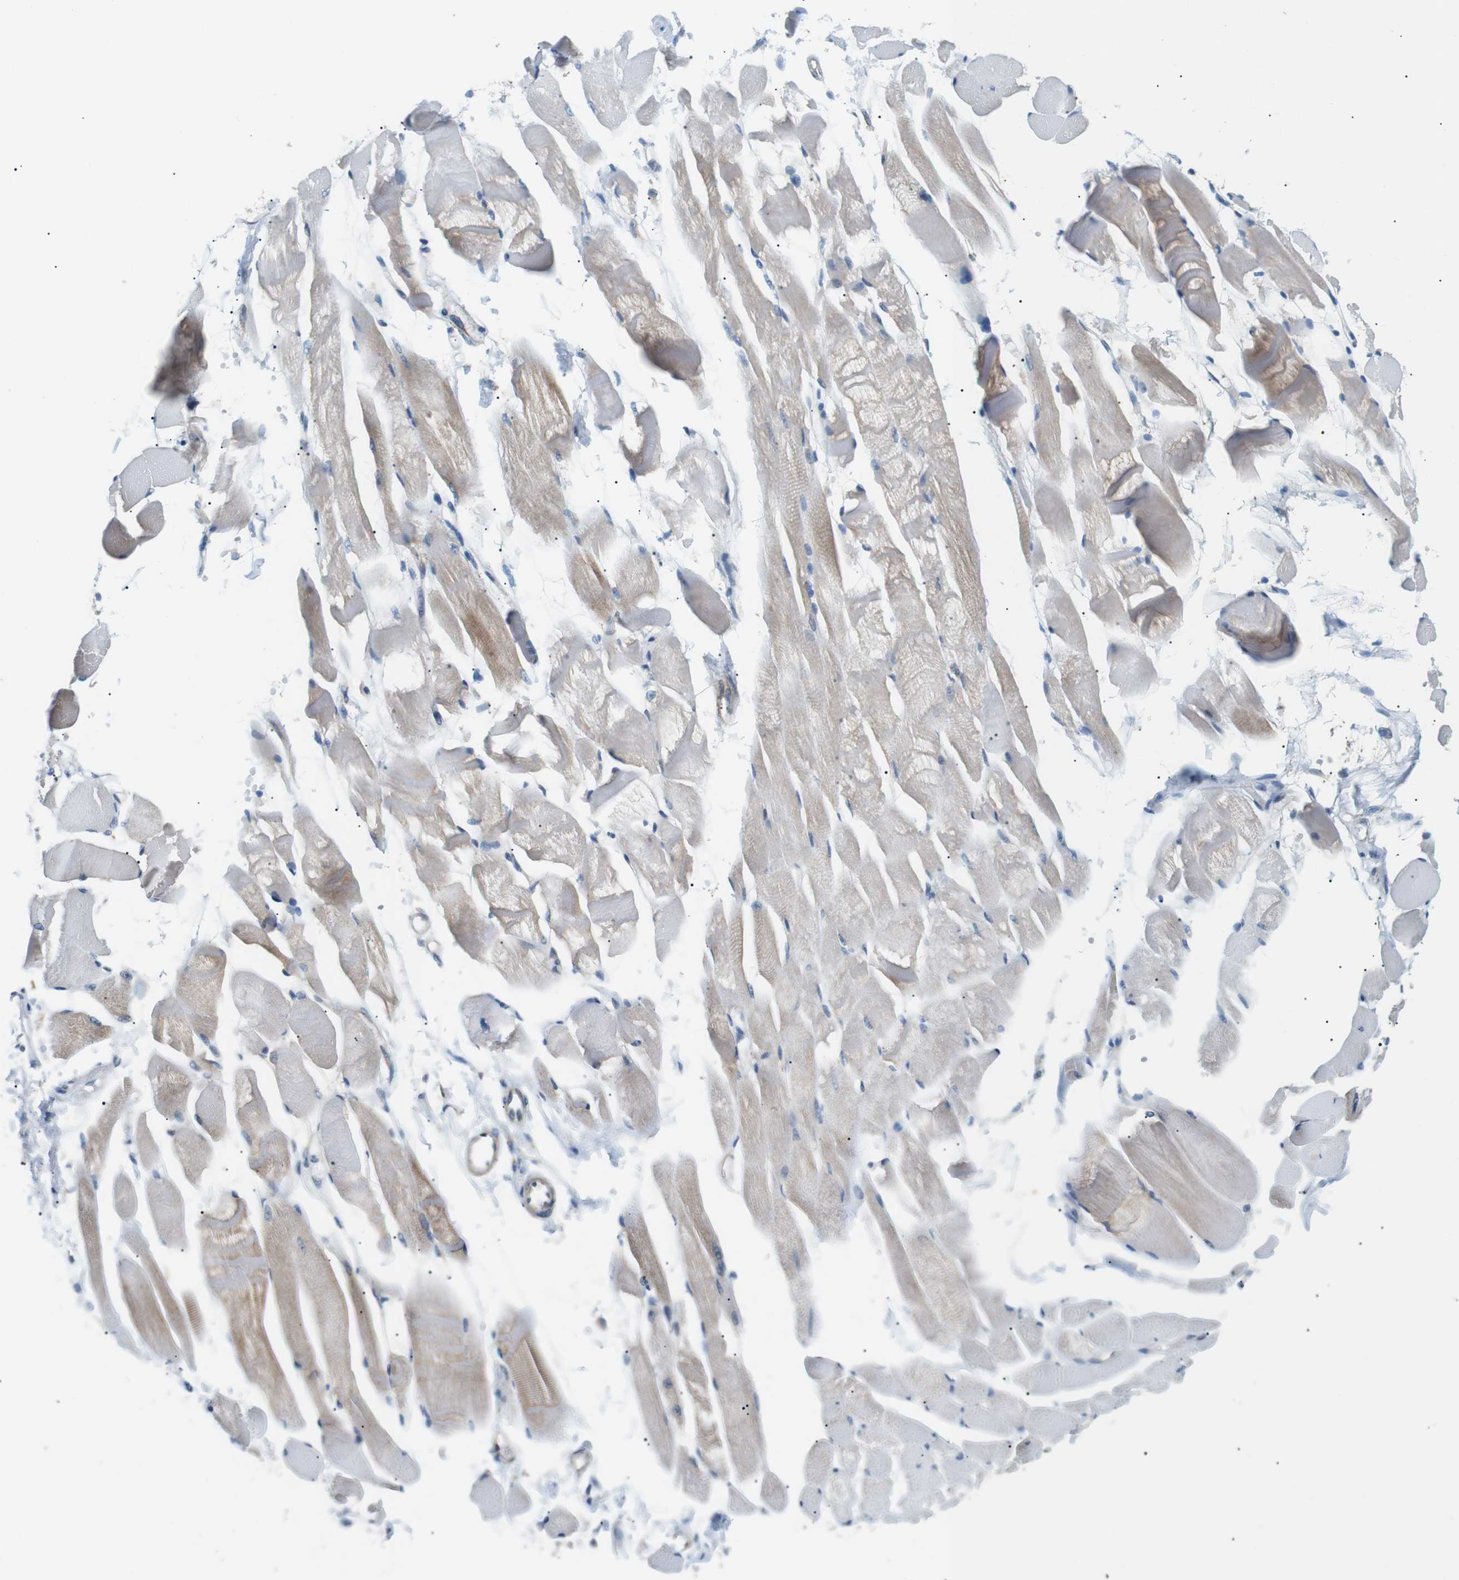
{"staining": {"intensity": "weak", "quantity": ">75%", "location": "cytoplasmic/membranous"}, "tissue": "skeletal muscle", "cell_type": "Myocytes", "image_type": "normal", "snomed": [{"axis": "morphology", "description": "Normal tissue, NOS"}, {"axis": "topography", "description": "Skeletal muscle"}, {"axis": "topography", "description": "Peripheral nerve tissue"}], "caption": "Immunohistochemical staining of unremarkable skeletal muscle displays low levels of weak cytoplasmic/membranous staining in about >75% of myocytes.", "gene": "MTARC2", "patient": {"sex": "female", "age": 84}}